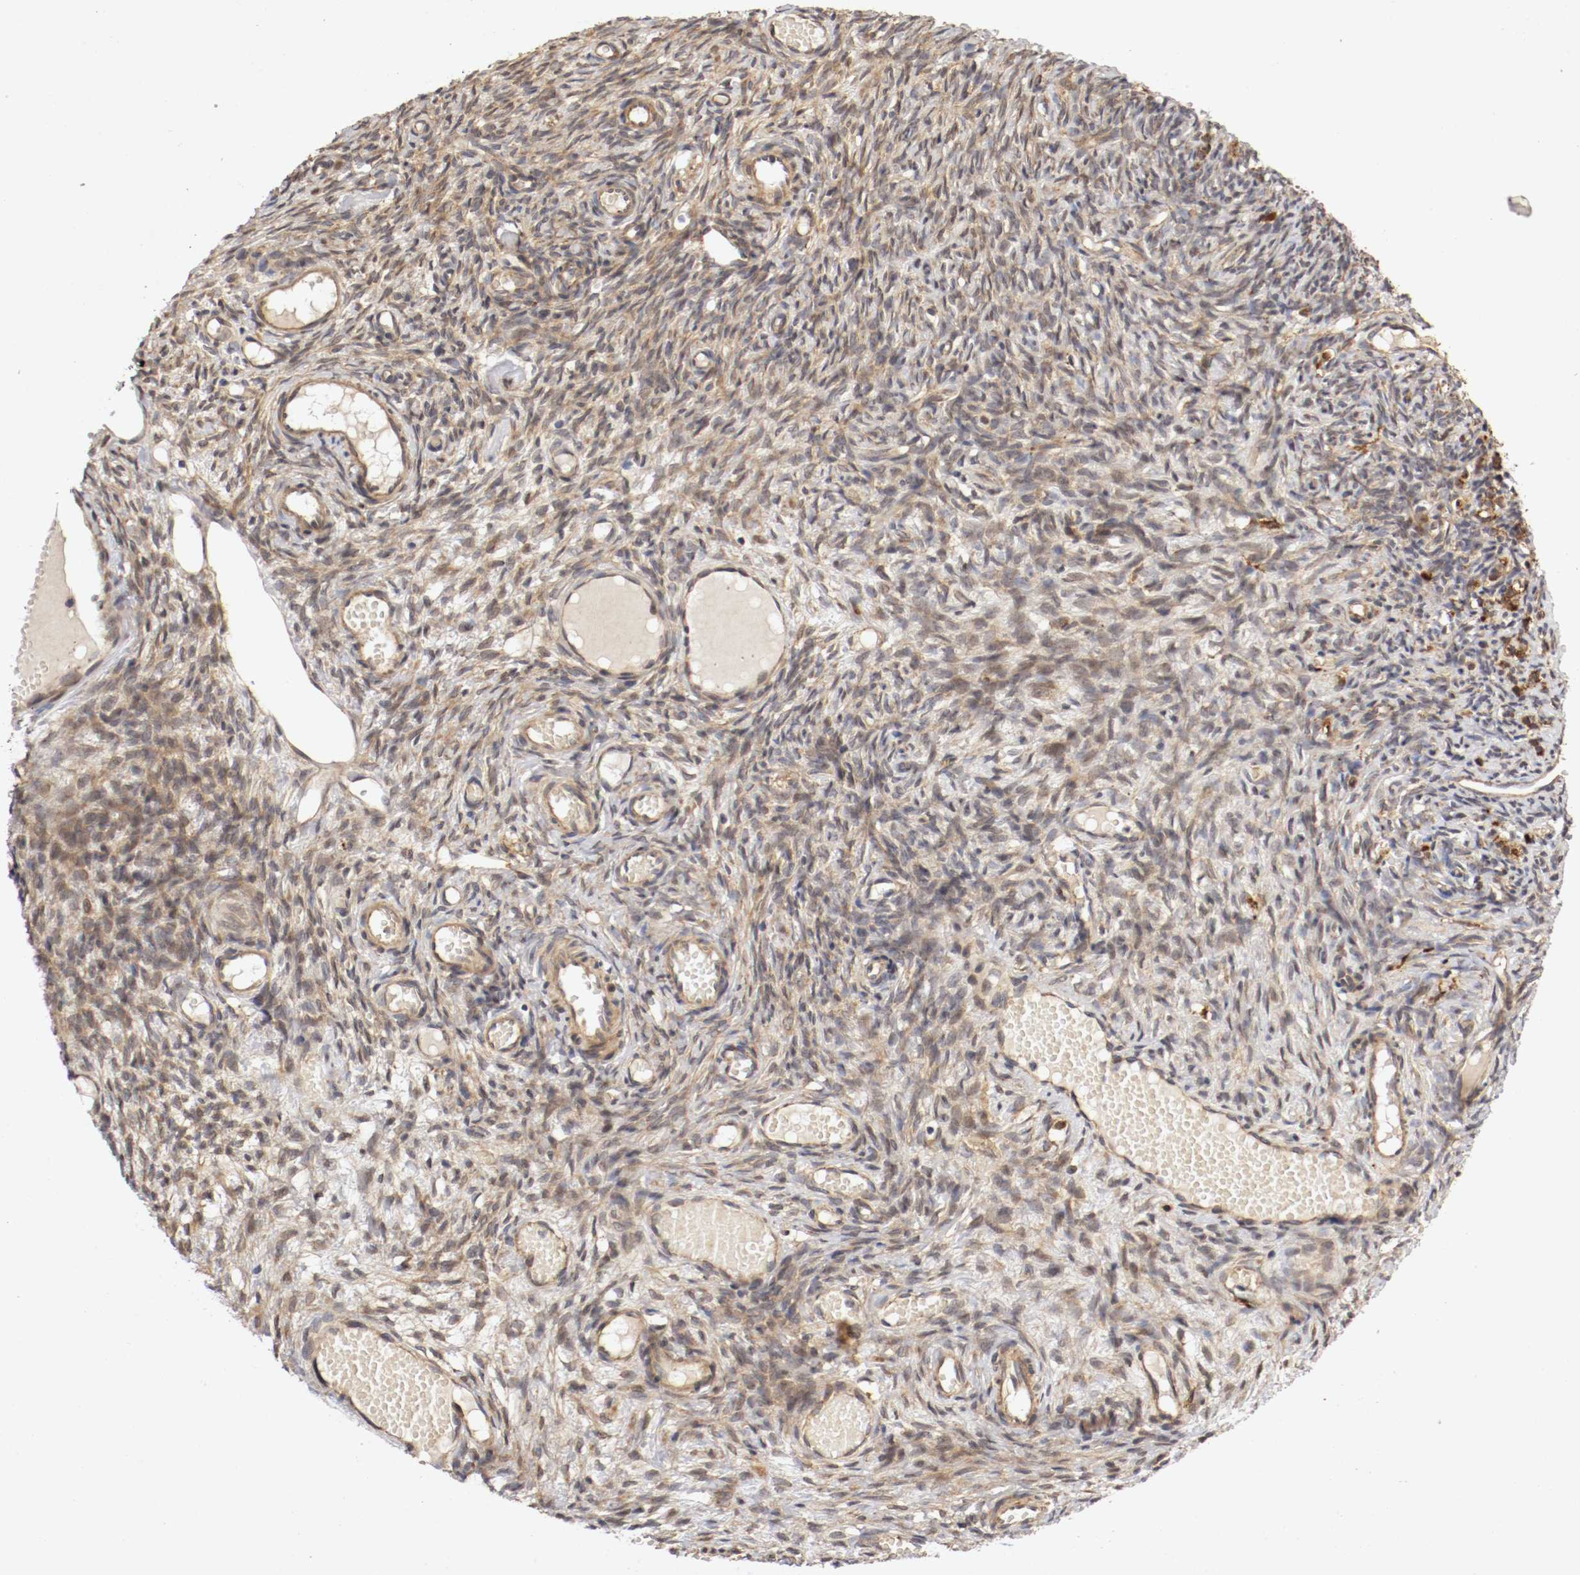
{"staining": {"intensity": "moderate", "quantity": ">75%", "location": "cytoplasmic/membranous"}, "tissue": "ovary", "cell_type": "Follicle cells", "image_type": "normal", "snomed": [{"axis": "morphology", "description": "Normal tissue, NOS"}, {"axis": "topography", "description": "Ovary"}], "caption": "Ovary stained with immunohistochemistry exhibits moderate cytoplasmic/membranous staining in about >75% of follicle cells.", "gene": "VEZT", "patient": {"sex": "female", "age": 35}}